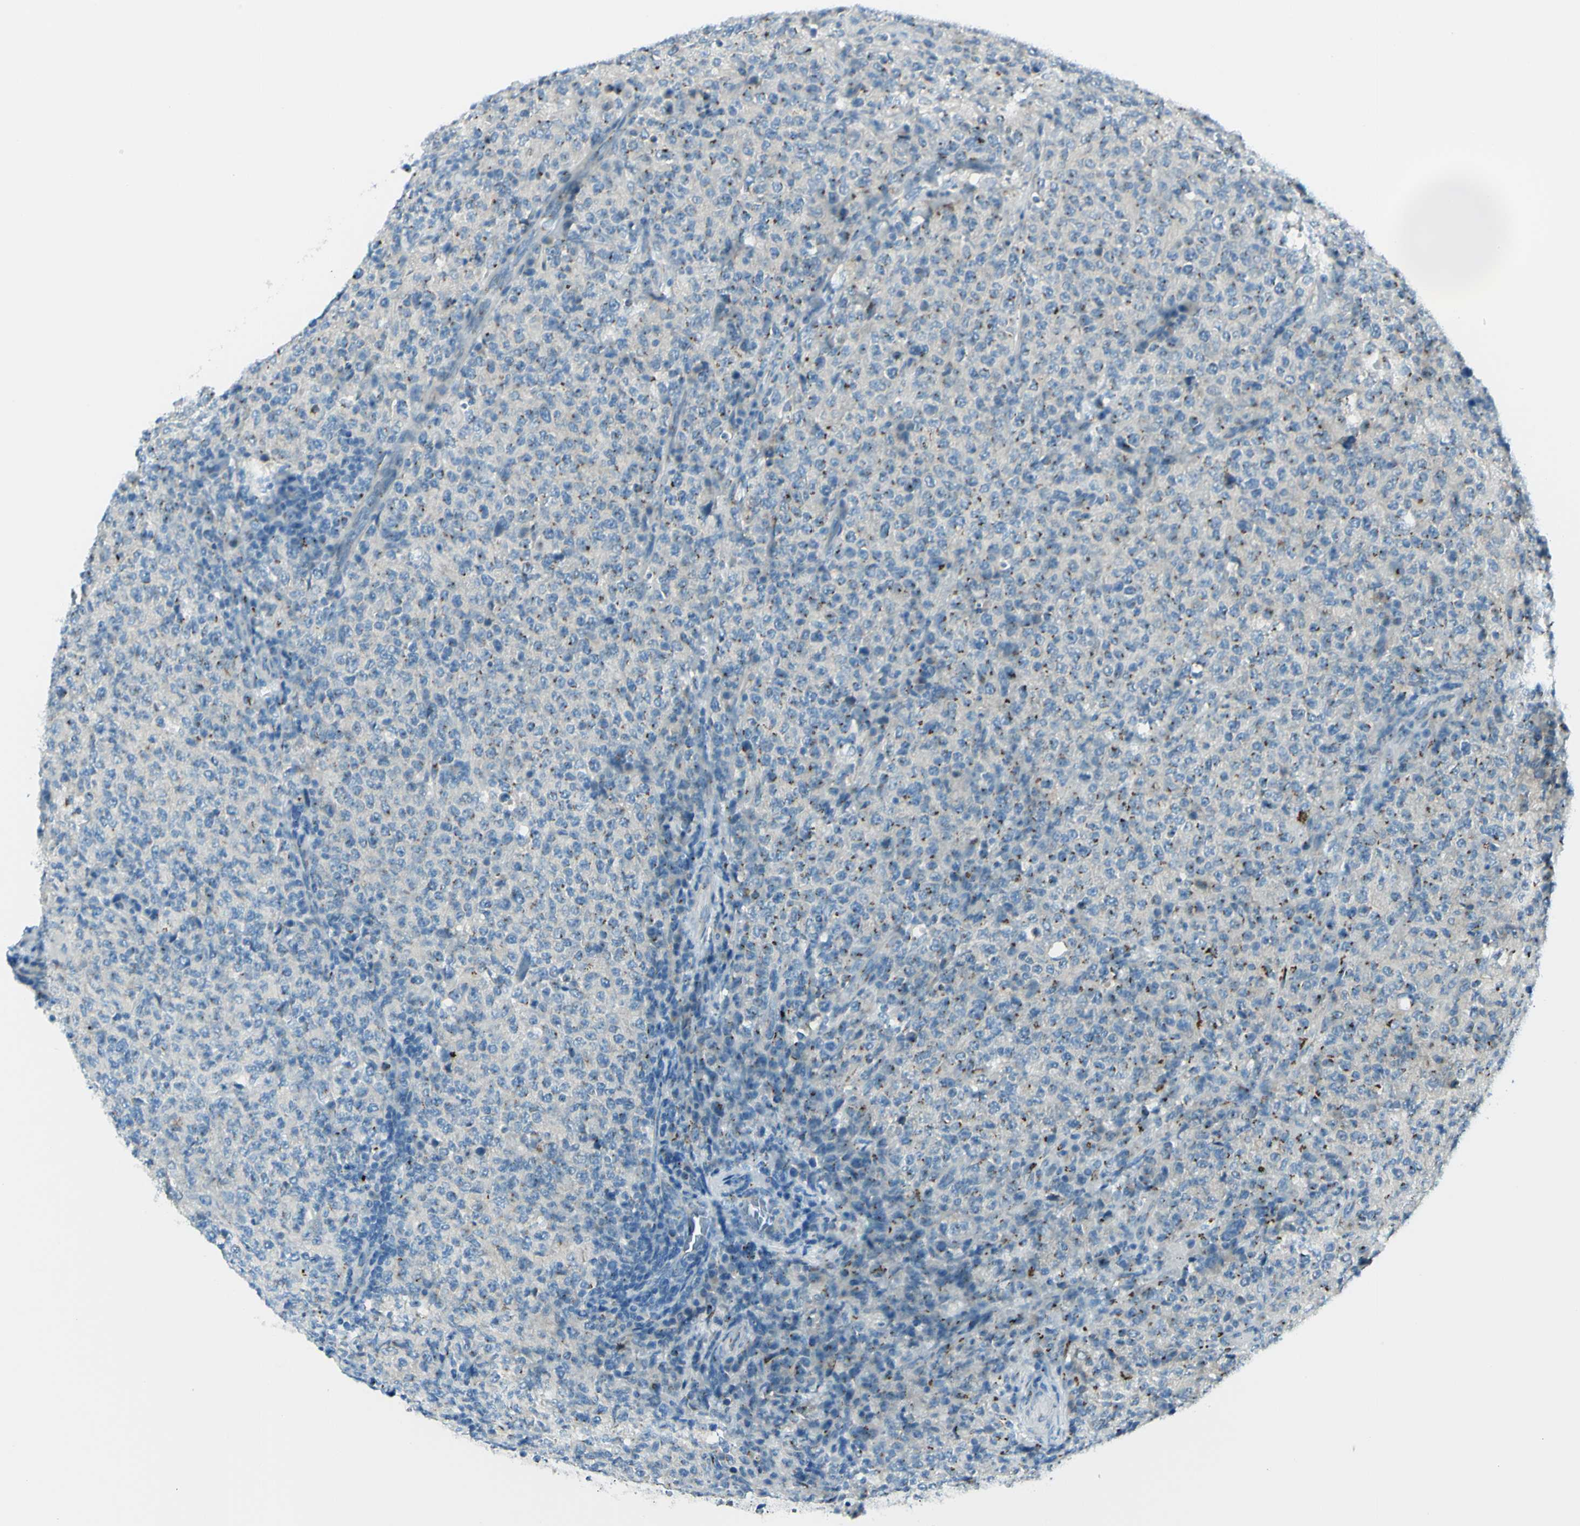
{"staining": {"intensity": "weak", "quantity": "<25%", "location": "cytoplasmic/membranous"}, "tissue": "lymphoma", "cell_type": "Tumor cells", "image_type": "cancer", "snomed": [{"axis": "morphology", "description": "Malignant lymphoma, non-Hodgkin's type, High grade"}, {"axis": "topography", "description": "Tonsil"}], "caption": "This is a micrograph of immunohistochemistry staining of malignant lymphoma, non-Hodgkin's type (high-grade), which shows no expression in tumor cells.", "gene": "B4GALT1", "patient": {"sex": "female", "age": 36}}